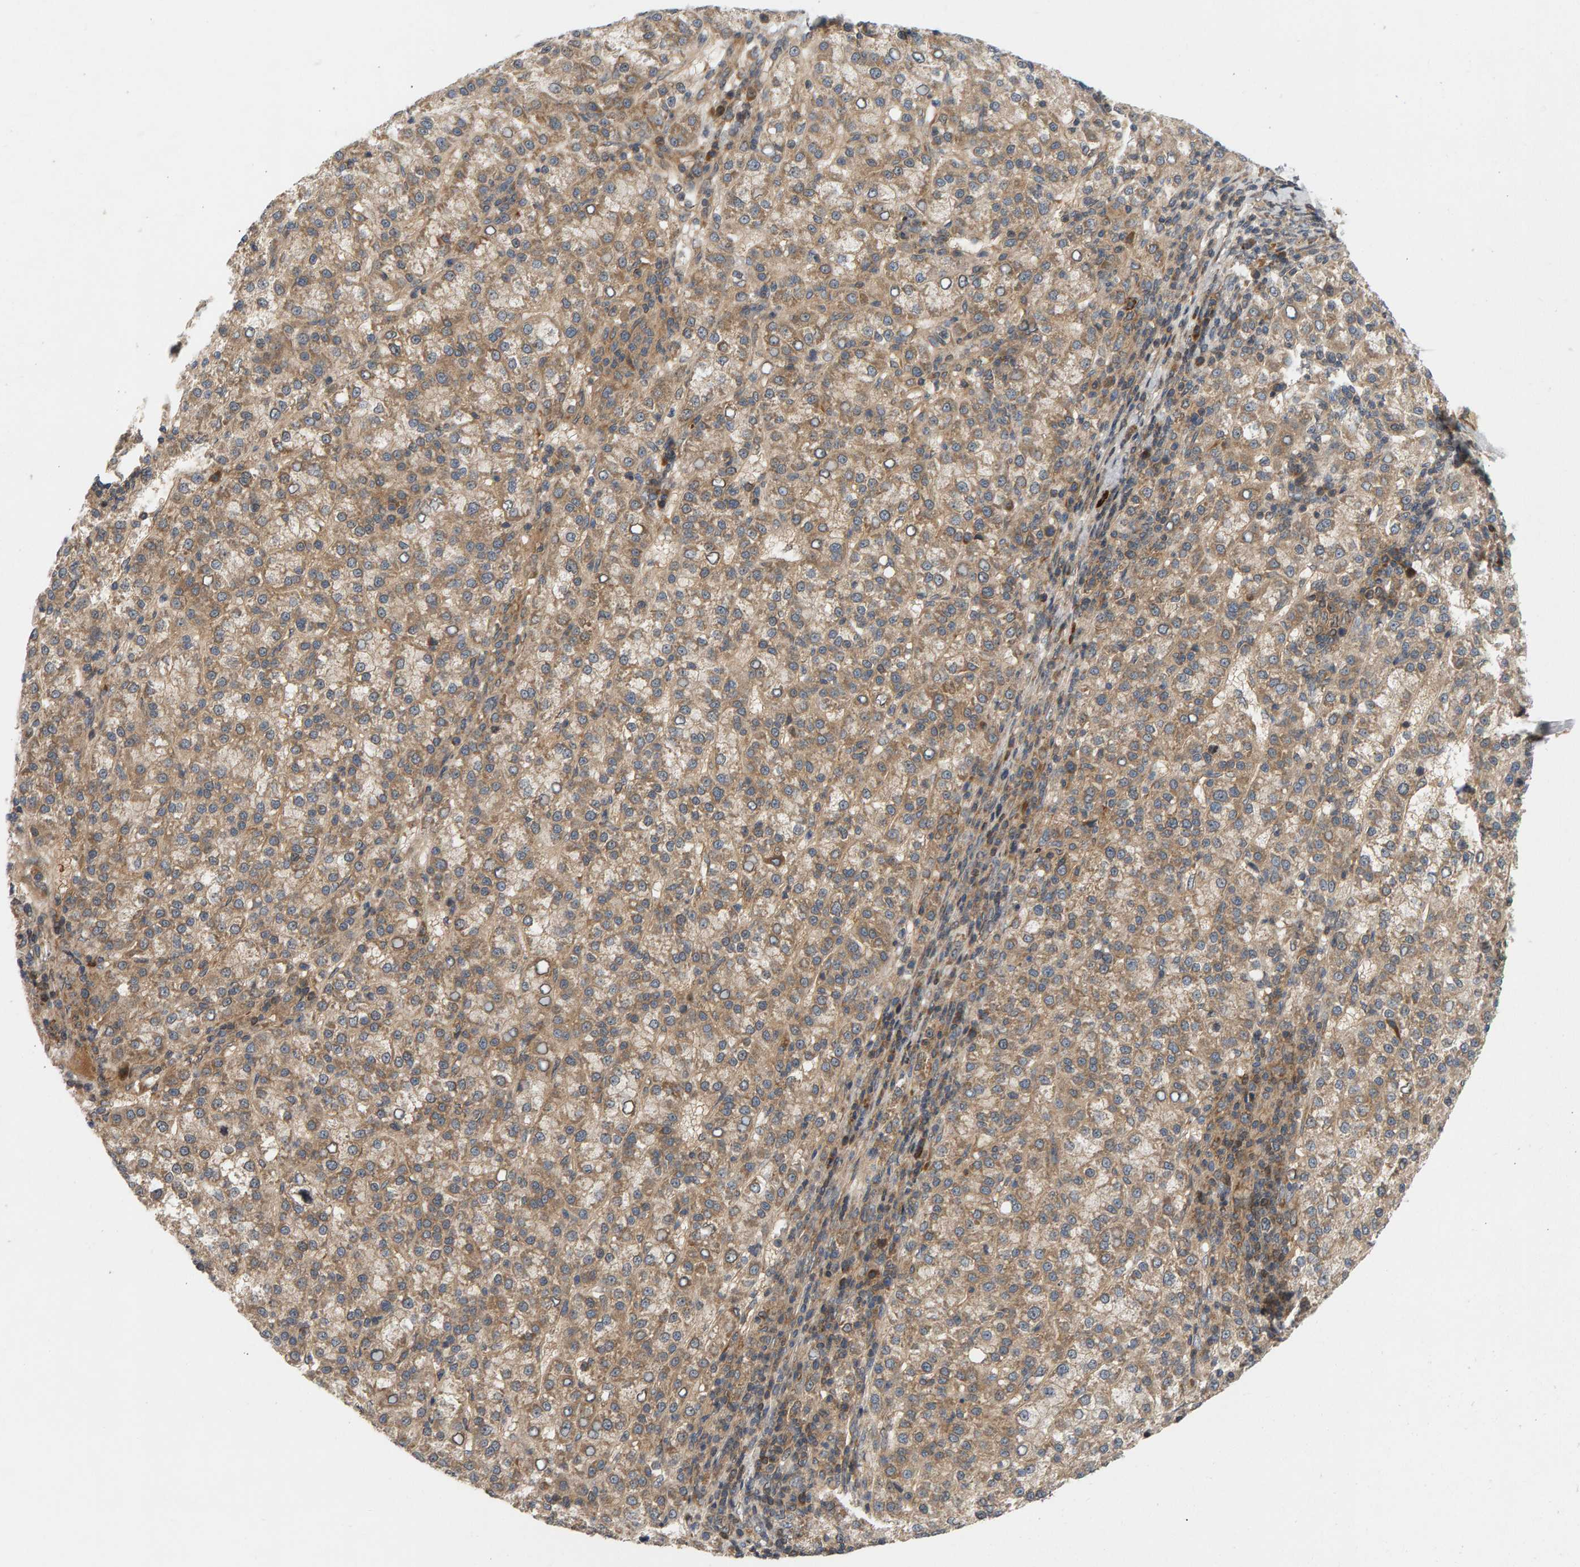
{"staining": {"intensity": "moderate", "quantity": ">75%", "location": "cytoplasmic/membranous"}, "tissue": "liver cancer", "cell_type": "Tumor cells", "image_type": "cancer", "snomed": [{"axis": "morphology", "description": "Carcinoma, Hepatocellular, NOS"}, {"axis": "topography", "description": "Liver"}], "caption": "Liver hepatocellular carcinoma stained with a protein marker displays moderate staining in tumor cells.", "gene": "BAHCC1", "patient": {"sex": "female", "age": 58}}